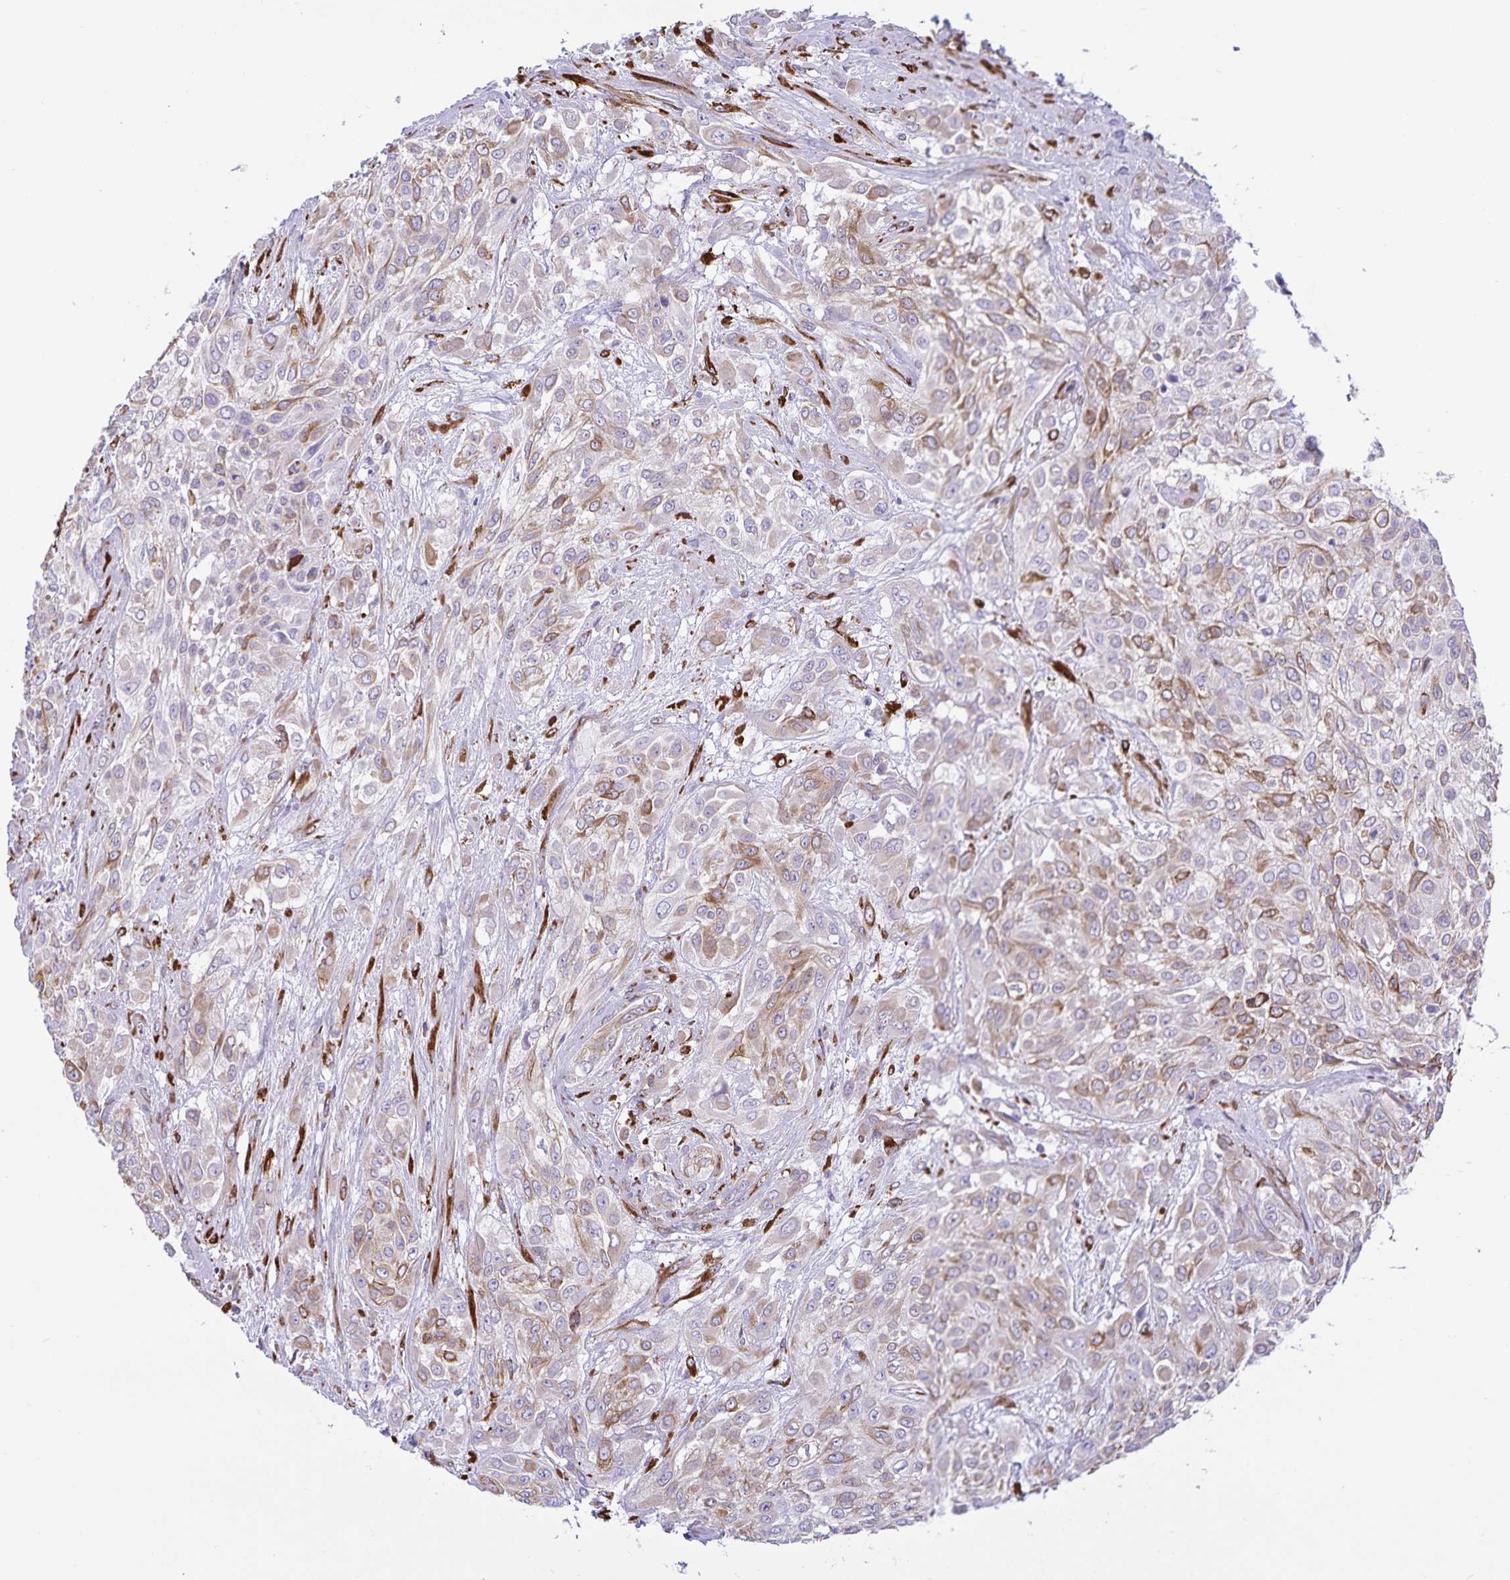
{"staining": {"intensity": "weak", "quantity": ">75%", "location": "cytoplasmic/membranous"}, "tissue": "urothelial cancer", "cell_type": "Tumor cells", "image_type": "cancer", "snomed": [{"axis": "morphology", "description": "Urothelial carcinoma, High grade"}, {"axis": "topography", "description": "Urinary bladder"}], "caption": "This image demonstrates urothelial carcinoma (high-grade) stained with immunohistochemistry to label a protein in brown. The cytoplasmic/membranous of tumor cells show weak positivity for the protein. Nuclei are counter-stained blue.", "gene": "RCN1", "patient": {"sex": "male", "age": 57}}